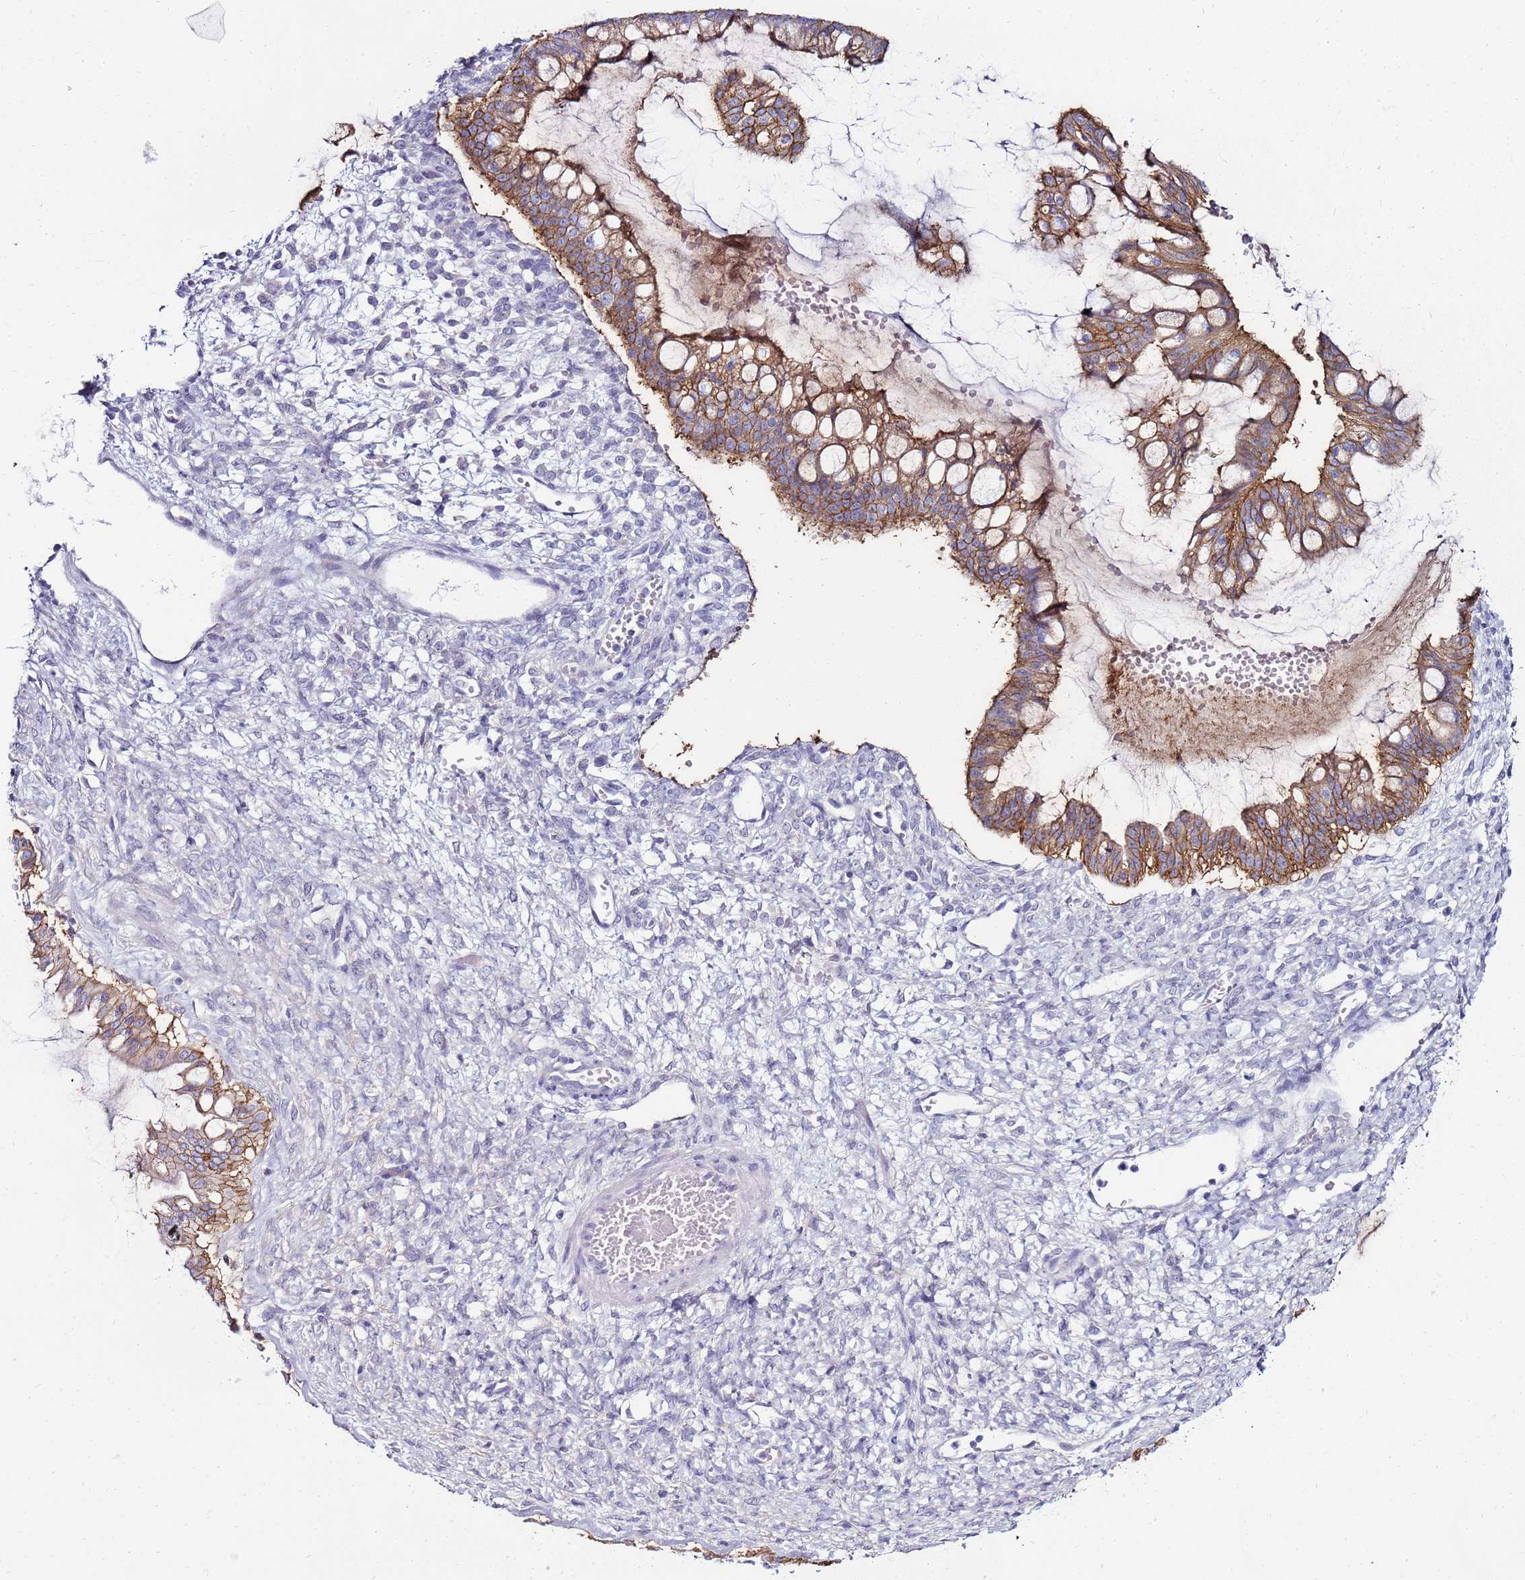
{"staining": {"intensity": "moderate", "quantity": ">75%", "location": "cytoplasmic/membranous"}, "tissue": "ovarian cancer", "cell_type": "Tumor cells", "image_type": "cancer", "snomed": [{"axis": "morphology", "description": "Cystadenocarcinoma, mucinous, NOS"}, {"axis": "topography", "description": "Ovary"}], "caption": "Mucinous cystadenocarcinoma (ovarian) tissue exhibits moderate cytoplasmic/membranous staining in approximately >75% of tumor cells, visualized by immunohistochemistry.", "gene": "GPN3", "patient": {"sex": "female", "age": 73}}